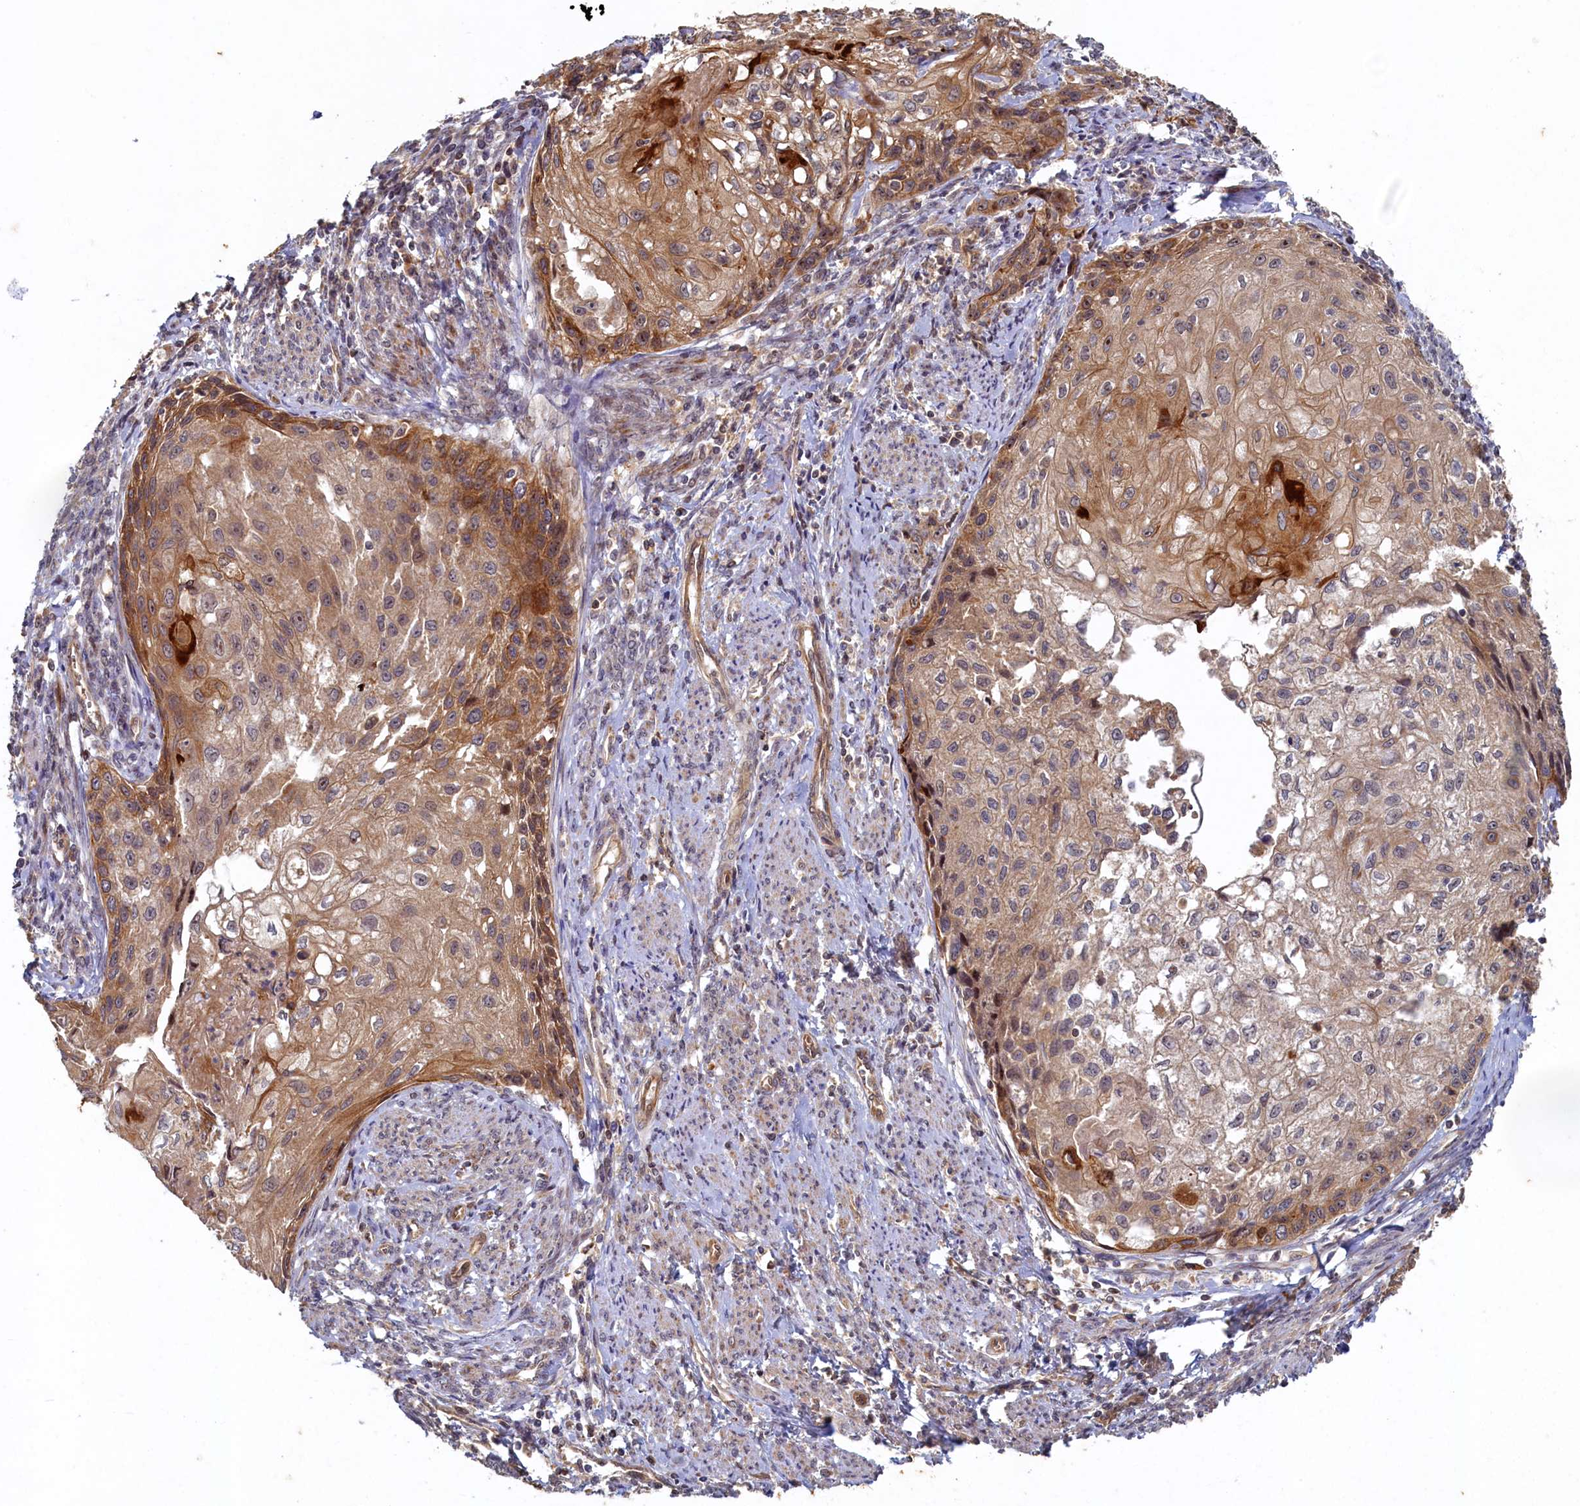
{"staining": {"intensity": "moderate", "quantity": ">75%", "location": "cytoplasmic/membranous"}, "tissue": "cervical cancer", "cell_type": "Tumor cells", "image_type": "cancer", "snomed": [{"axis": "morphology", "description": "Squamous cell carcinoma, NOS"}, {"axis": "topography", "description": "Cervix"}], "caption": "A brown stain shows moderate cytoplasmic/membranous positivity of a protein in human squamous cell carcinoma (cervical) tumor cells.", "gene": "CEP20", "patient": {"sex": "female", "age": 67}}